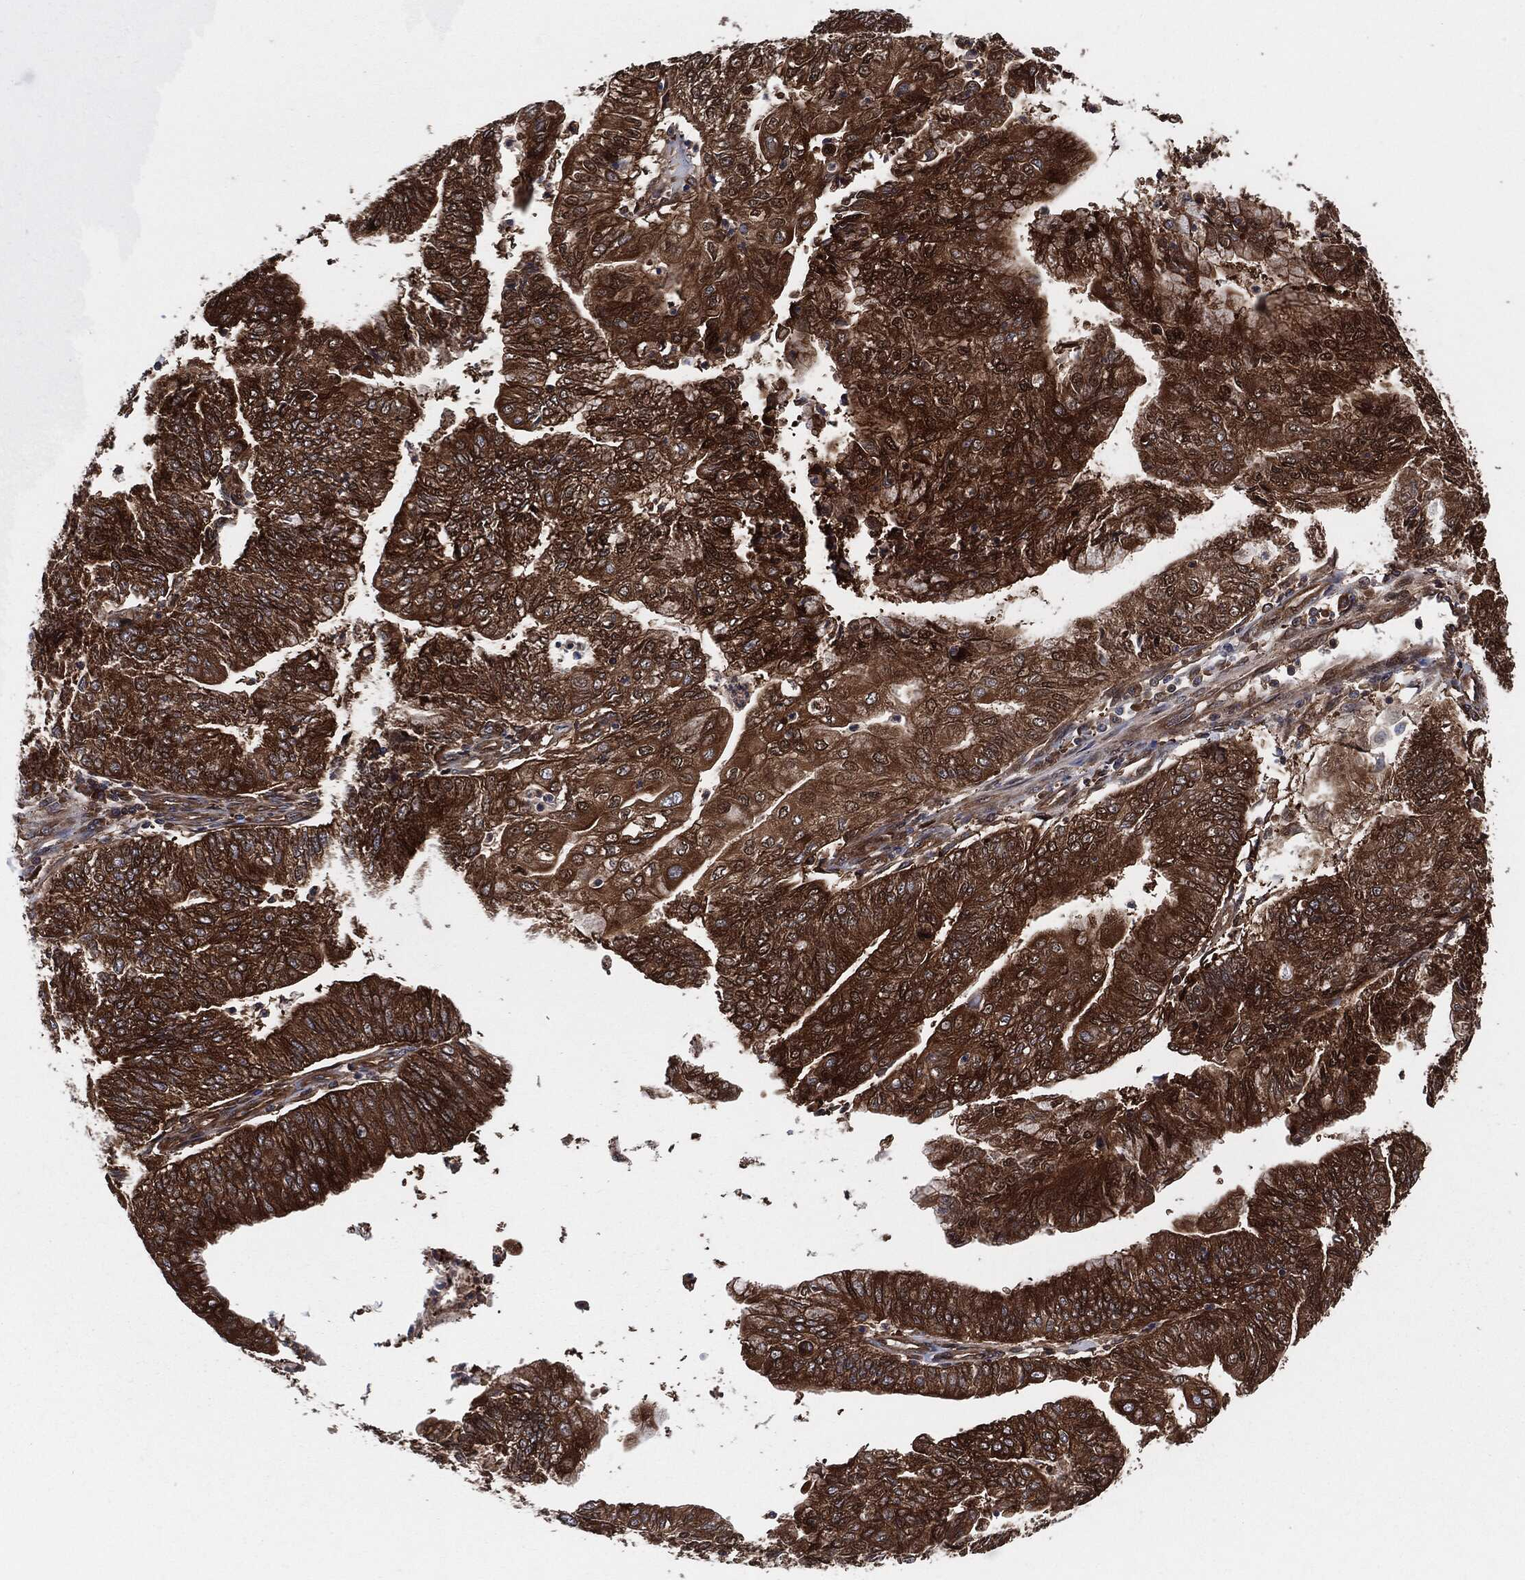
{"staining": {"intensity": "strong", "quantity": ">75%", "location": "cytoplasmic/membranous"}, "tissue": "endometrial cancer", "cell_type": "Tumor cells", "image_type": "cancer", "snomed": [{"axis": "morphology", "description": "Adenocarcinoma, NOS"}, {"axis": "topography", "description": "Endometrium"}], "caption": "Tumor cells display high levels of strong cytoplasmic/membranous staining in approximately >75% of cells in adenocarcinoma (endometrial). (Brightfield microscopy of DAB IHC at high magnification).", "gene": "XPNPEP1", "patient": {"sex": "female", "age": 59}}